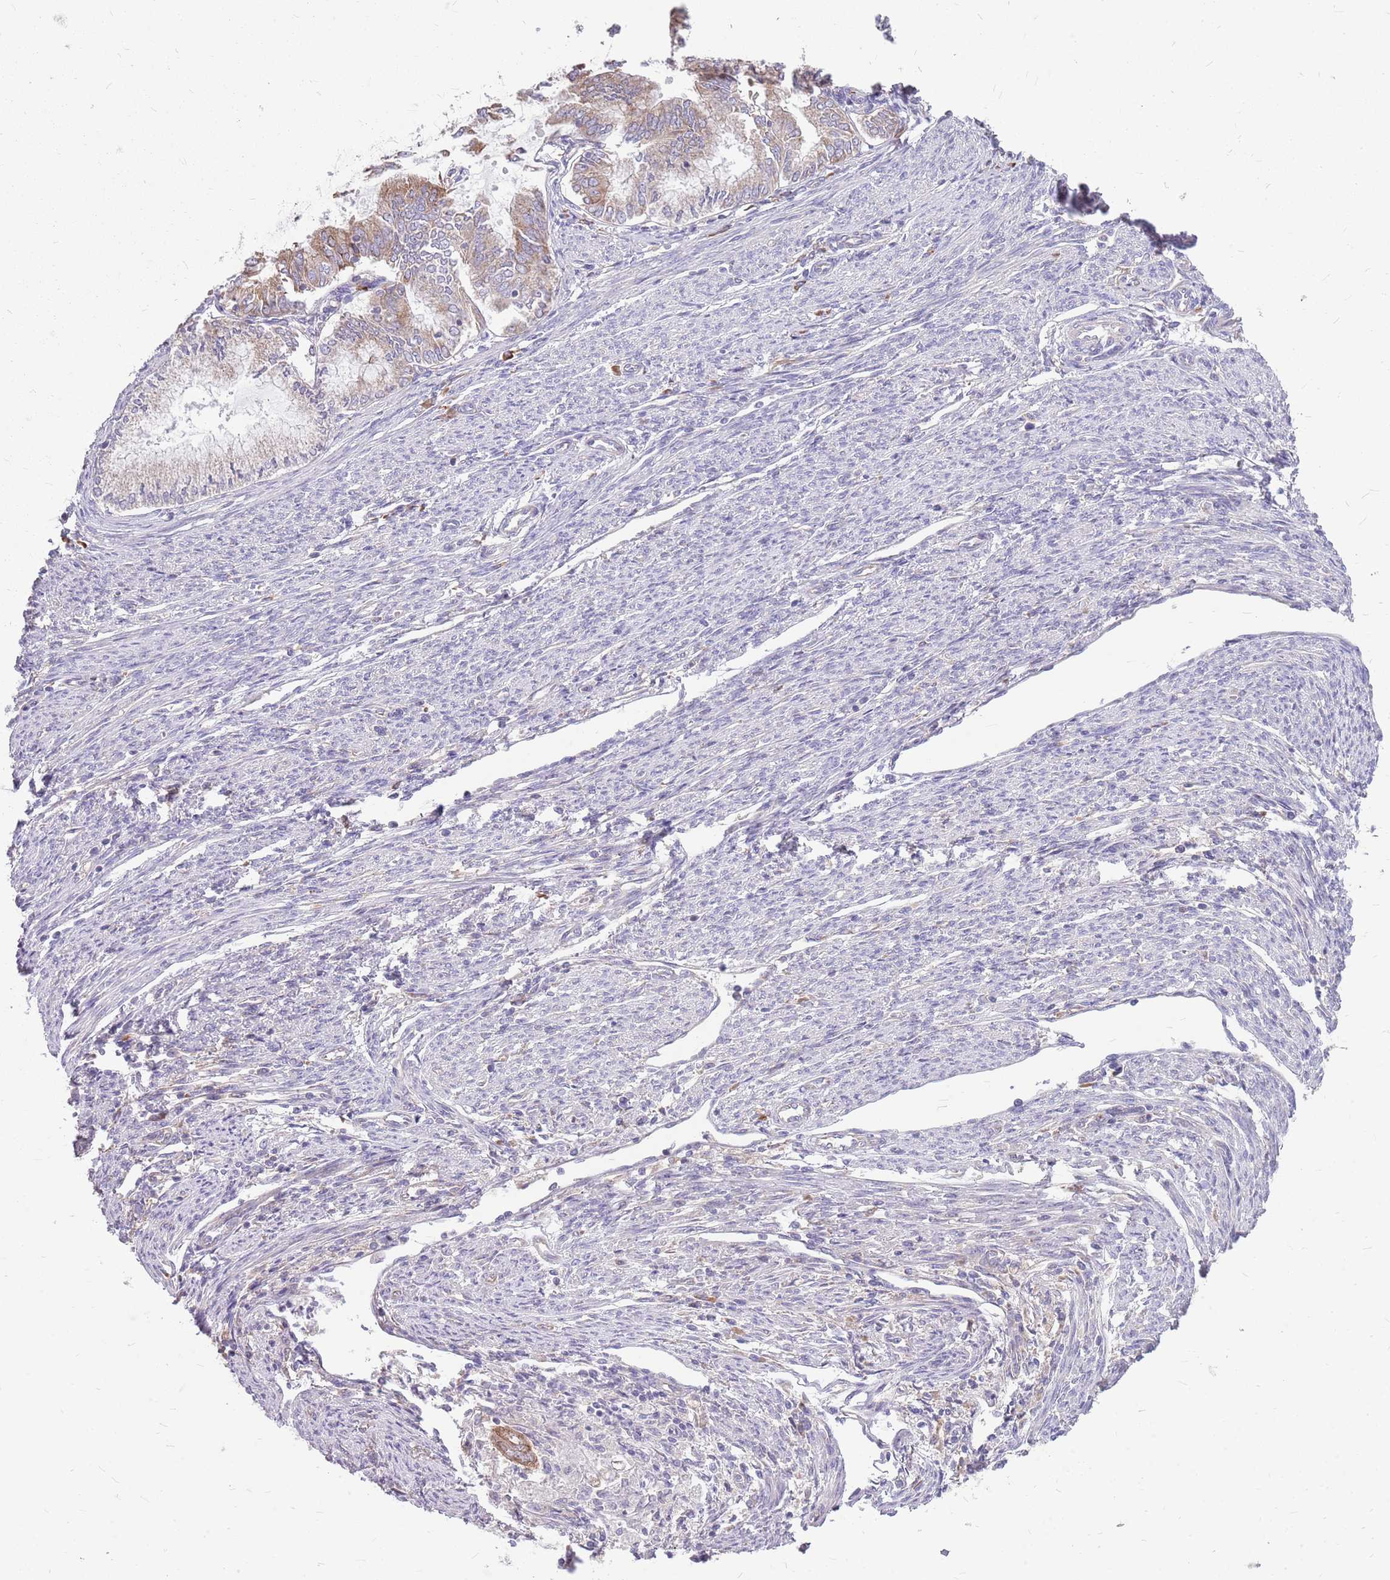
{"staining": {"intensity": "moderate", "quantity": "25%-75%", "location": "cytoplasmic/membranous"}, "tissue": "endometrial cancer", "cell_type": "Tumor cells", "image_type": "cancer", "snomed": [{"axis": "morphology", "description": "Adenocarcinoma, NOS"}, {"axis": "topography", "description": "Endometrium"}], "caption": "Protein expression analysis of human endometrial cancer reveals moderate cytoplasmic/membranous staining in approximately 25%-75% of tumor cells. (DAB IHC with brightfield microscopy, high magnification).", "gene": "PPP1R27", "patient": {"sex": "female", "age": 79}}